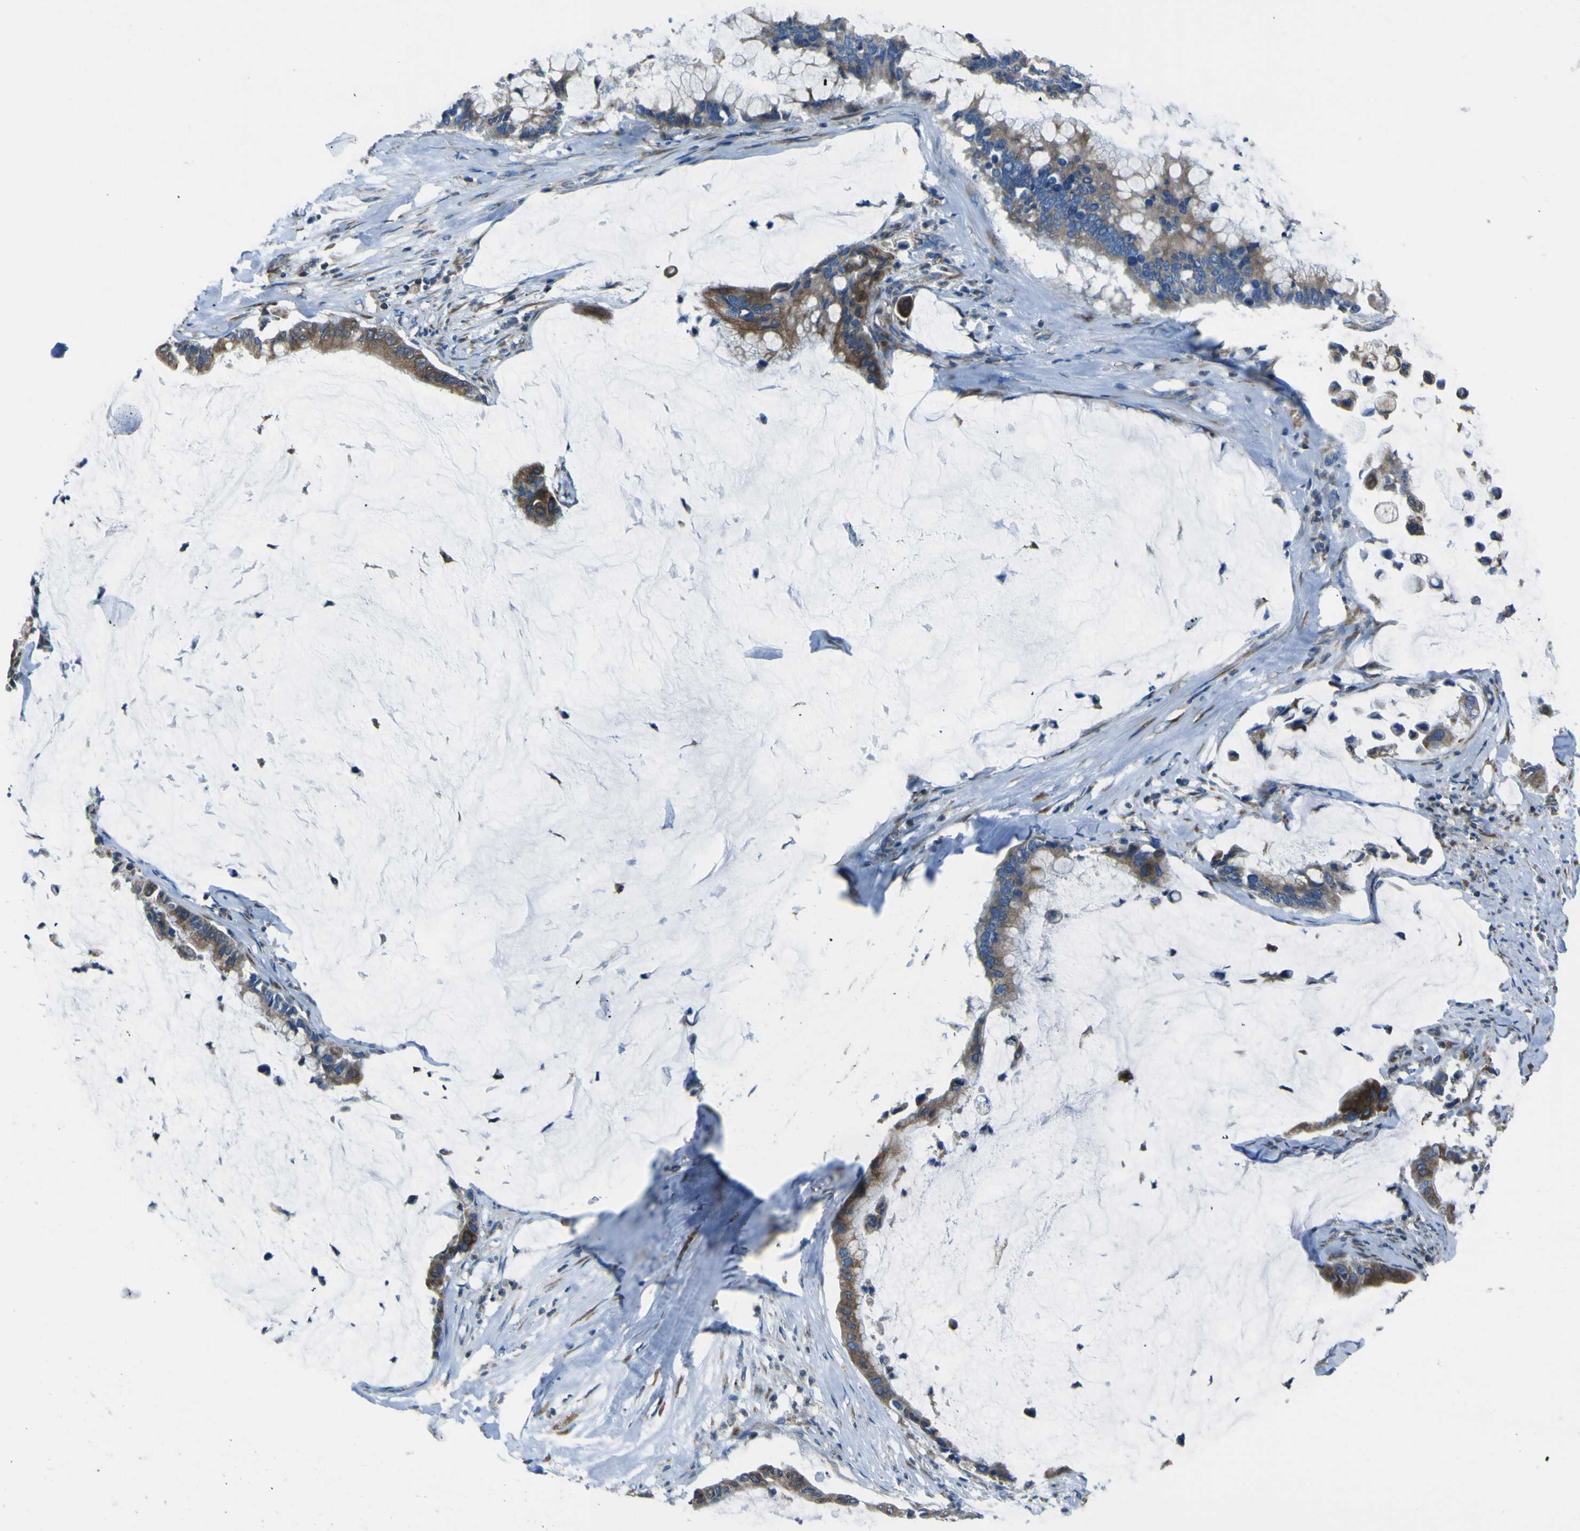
{"staining": {"intensity": "moderate", "quantity": ">75%", "location": "cytoplasmic/membranous"}, "tissue": "pancreatic cancer", "cell_type": "Tumor cells", "image_type": "cancer", "snomed": [{"axis": "morphology", "description": "Adenocarcinoma, NOS"}, {"axis": "topography", "description": "Pancreas"}], "caption": "Protein staining displays moderate cytoplasmic/membranous staining in about >75% of tumor cells in pancreatic cancer (adenocarcinoma).", "gene": "STIM1", "patient": {"sex": "male", "age": 41}}